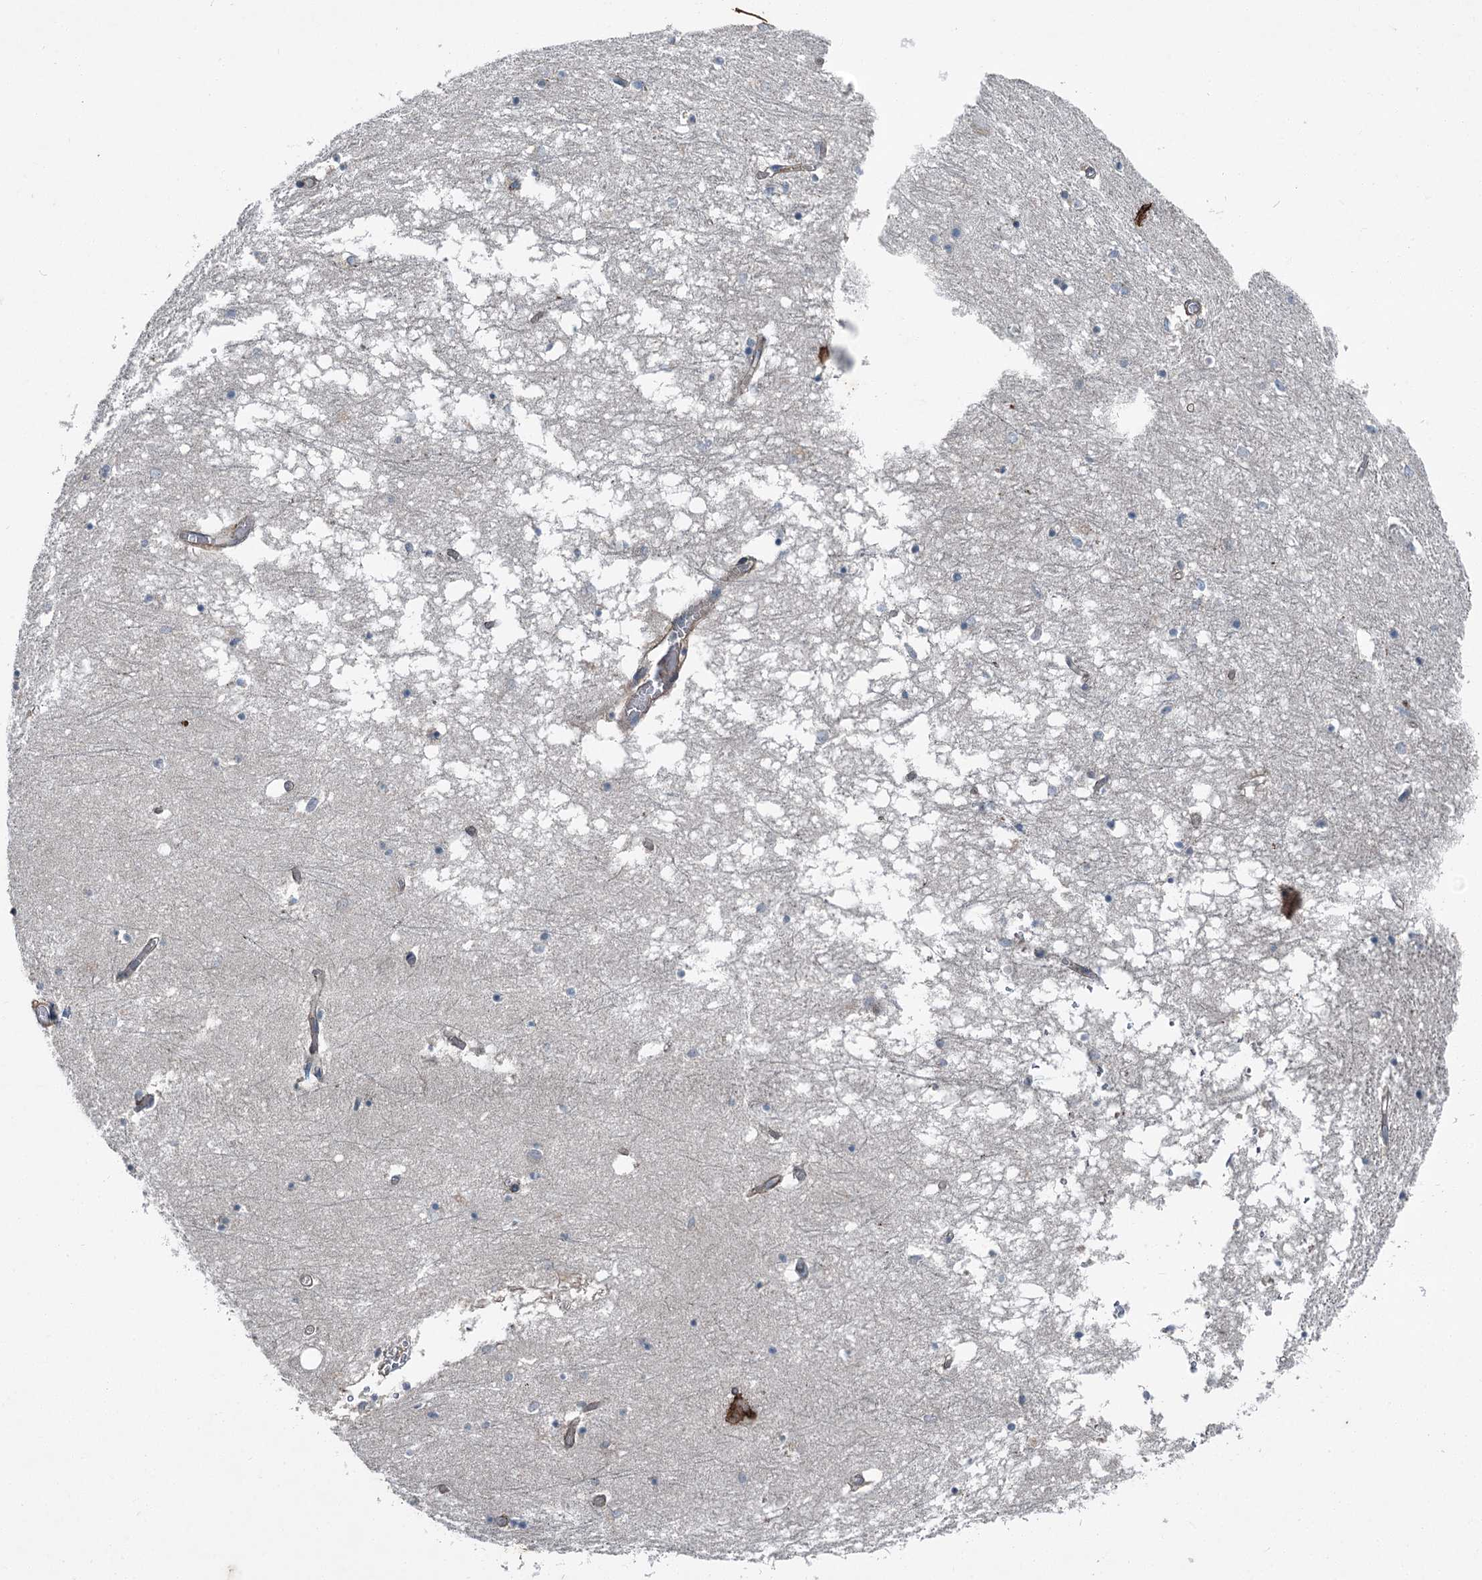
{"staining": {"intensity": "negative", "quantity": "none", "location": "none"}, "tissue": "hippocampus", "cell_type": "Glial cells", "image_type": "normal", "snomed": [{"axis": "morphology", "description": "Normal tissue, NOS"}, {"axis": "topography", "description": "Hippocampus"}], "caption": "DAB (3,3'-diaminobenzidine) immunohistochemical staining of normal hippocampus shows no significant staining in glial cells.", "gene": "AXL", "patient": {"sex": "male", "age": 70}}